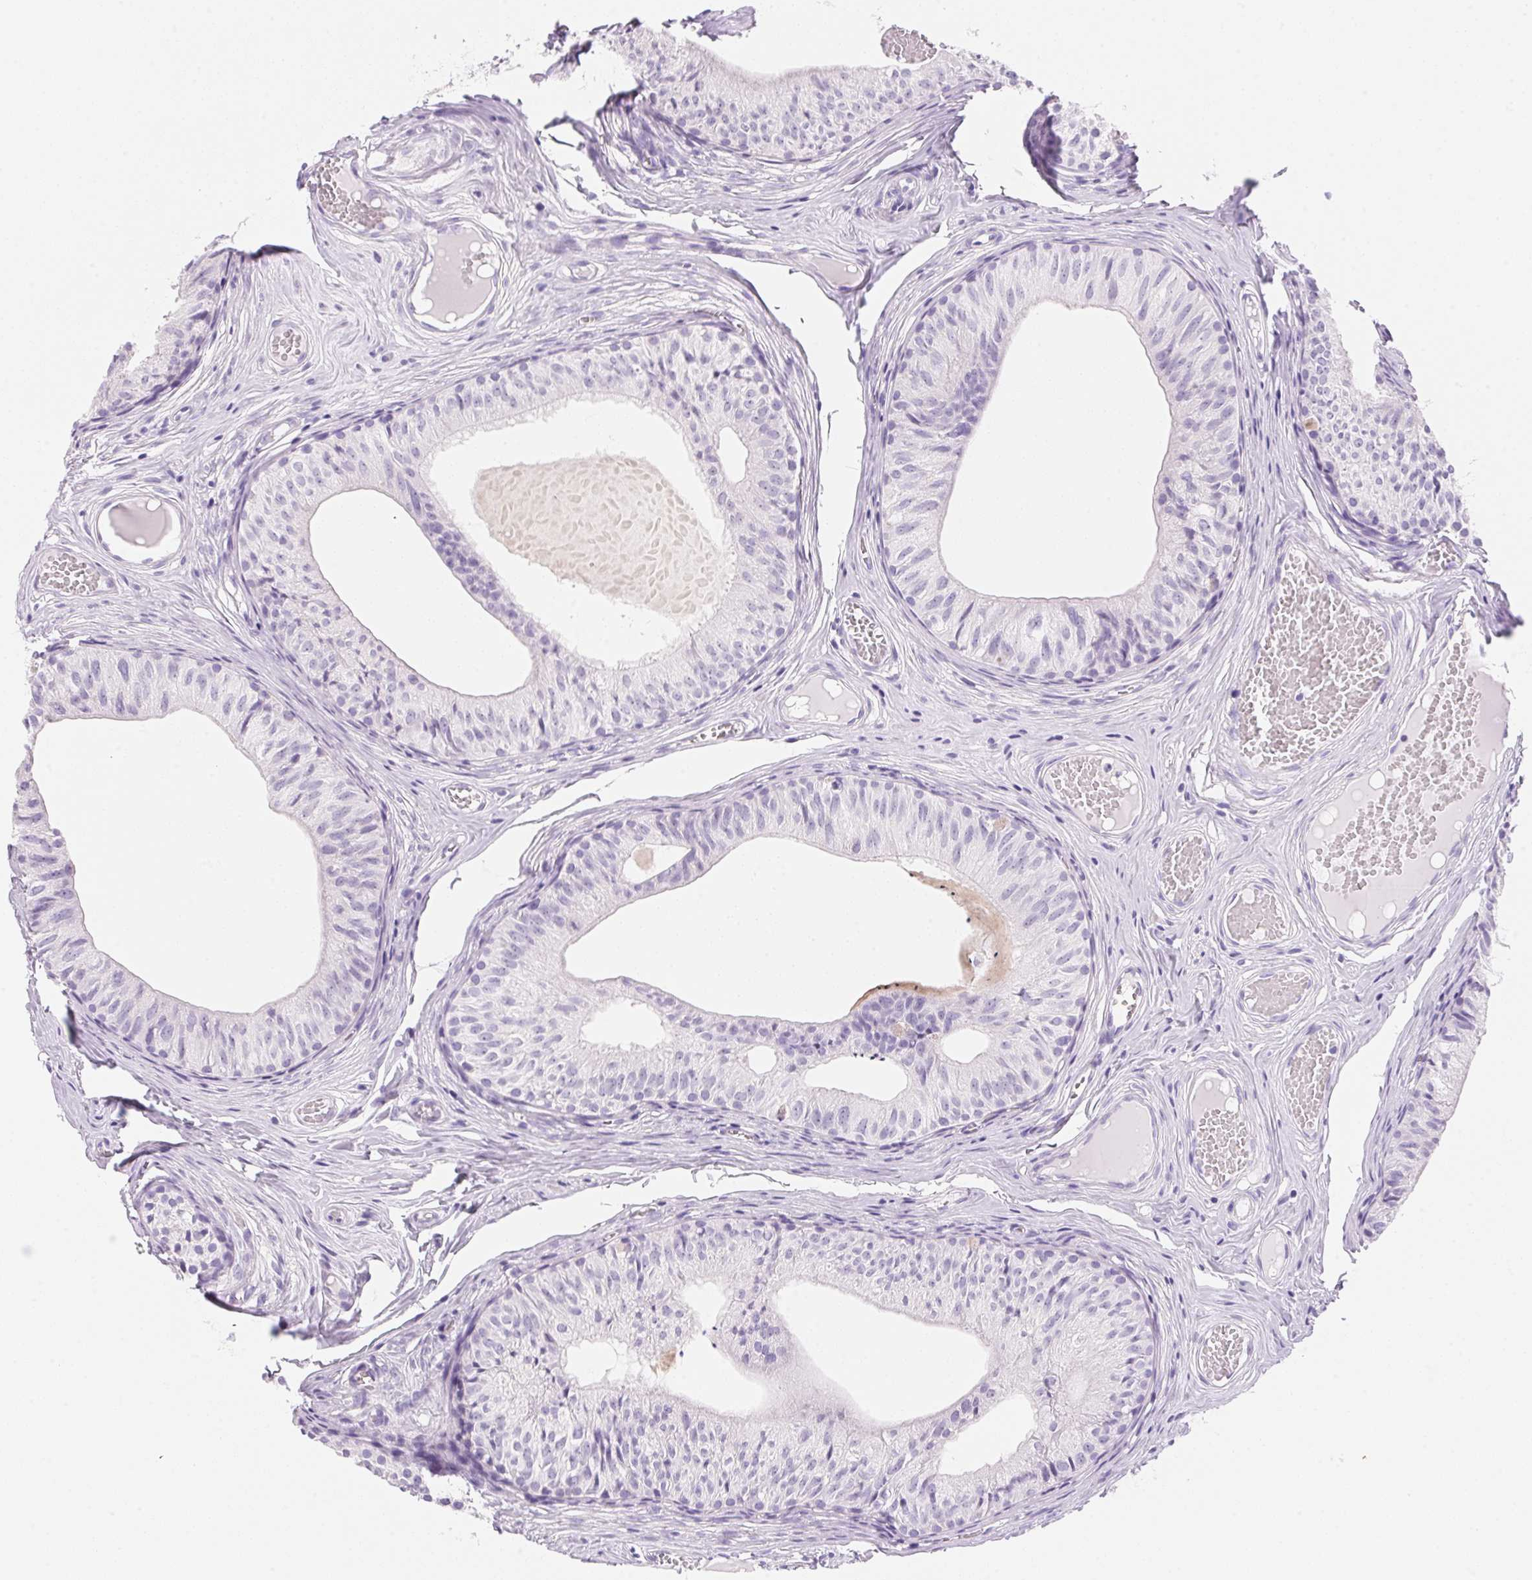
{"staining": {"intensity": "negative", "quantity": "none", "location": "none"}, "tissue": "epididymis", "cell_type": "Glandular cells", "image_type": "normal", "snomed": [{"axis": "morphology", "description": "Normal tissue, NOS"}, {"axis": "topography", "description": "Epididymis"}], "caption": "Immunohistochemical staining of benign human epididymis shows no significant staining in glandular cells. (DAB (3,3'-diaminobenzidine) IHC, high magnification).", "gene": "DHCR24", "patient": {"sex": "male", "age": 25}}